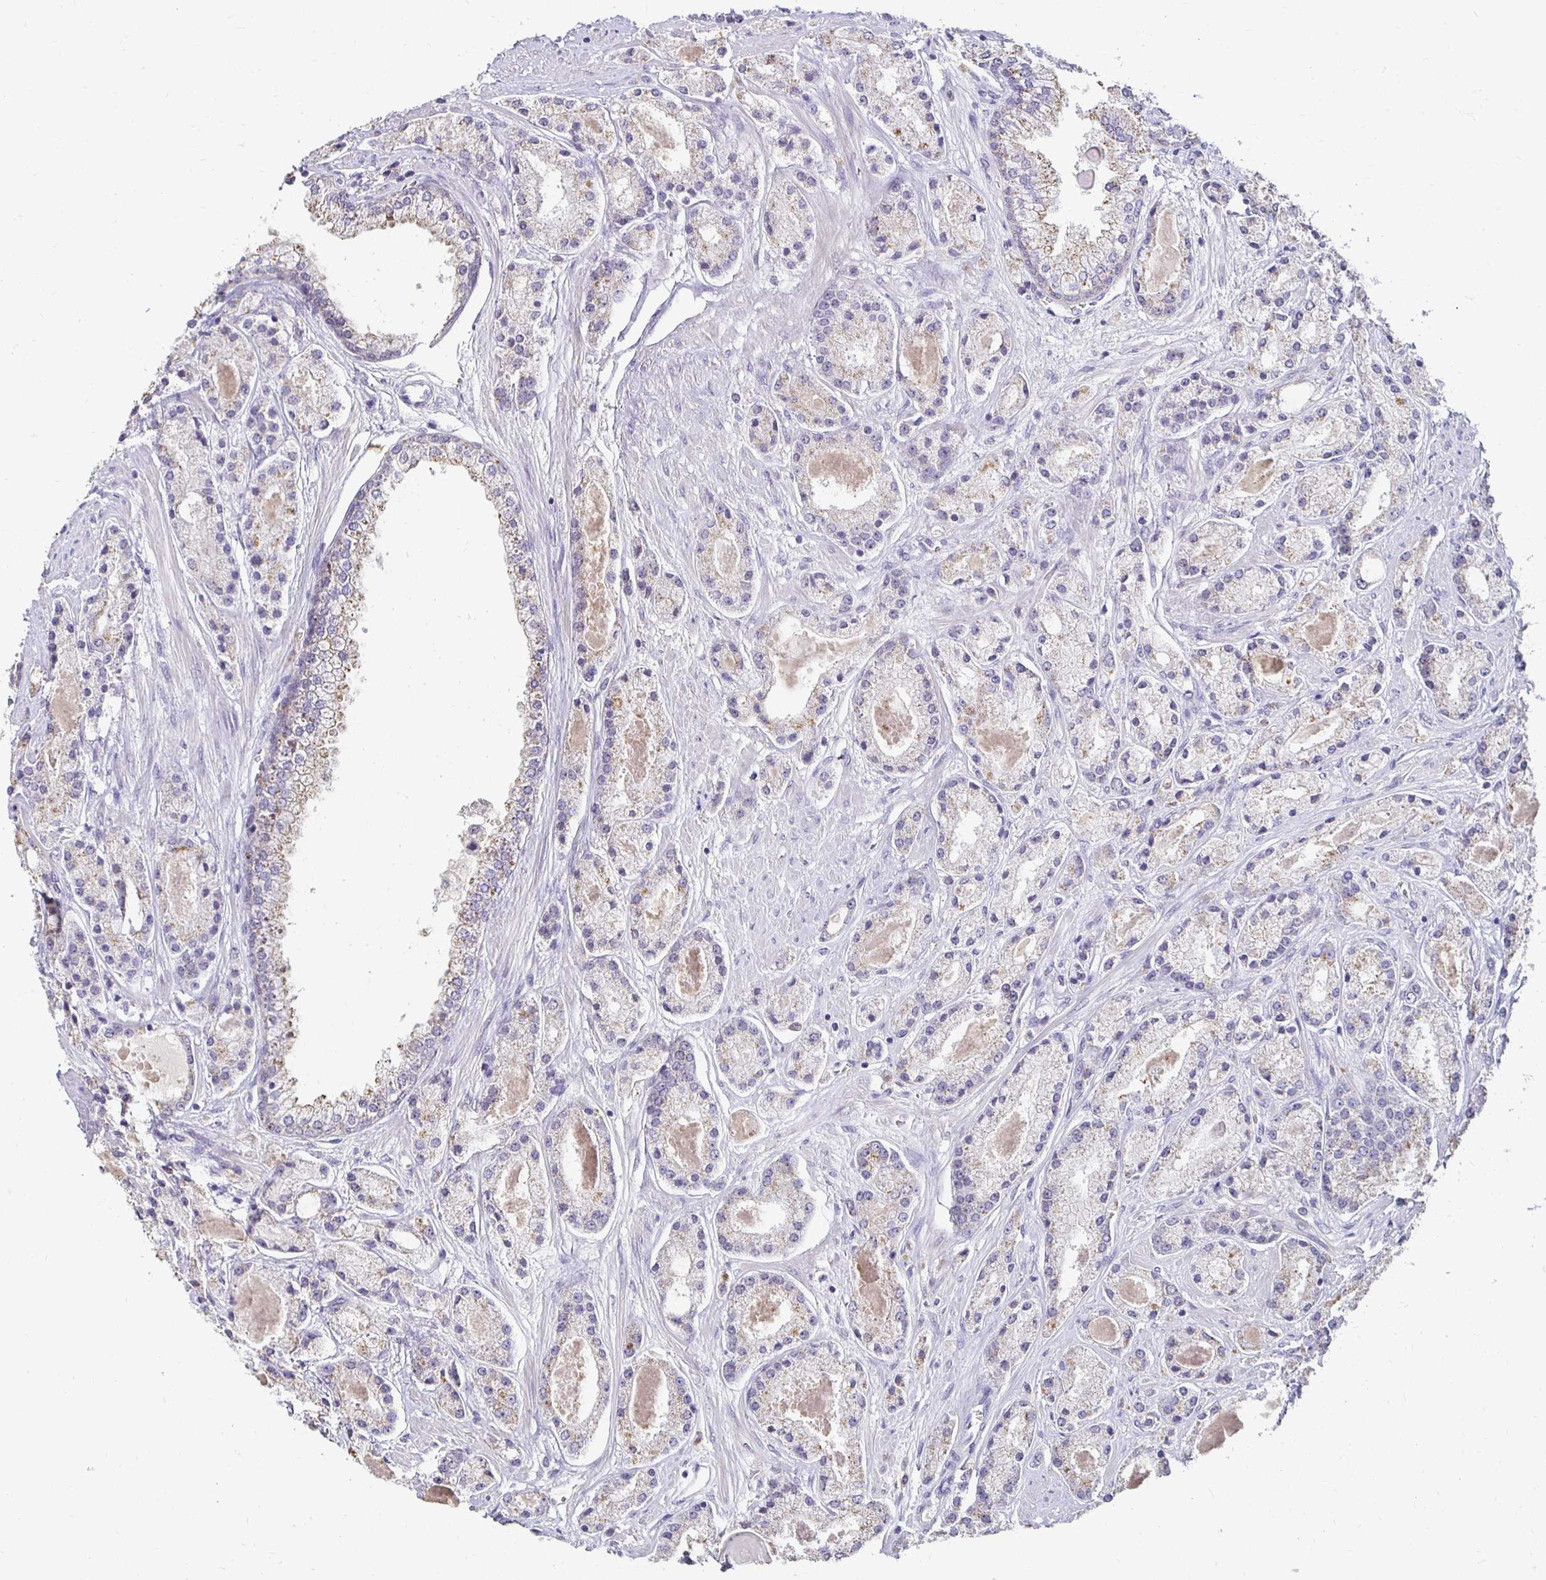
{"staining": {"intensity": "weak", "quantity": "<25%", "location": "cytoplasmic/membranous"}, "tissue": "prostate cancer", "cell_type": "Tumor cells", "image_type": "cancer", "snomed": [{"axis": "morphology", "description": "Adenocarcinoma, High grade"}, {"axis": "topography", "description": "Prostate"}], "caption": "Immunohistochemistry (IHC) micrograph of neoplastic tissue: human prostate cancer (adenocarcinoma (high-grade)) stained with DAB (3,3'-diaminobenzidine) exhibits no significant protein positivity in tumor cells. (DAB (3,3'-diaminobenzidine) immunohistochemistry (IHC) visualized using brightfield microscopy, high magnification).", "gene": "GK2", "patient": {"sex": "male", "age": 67}}